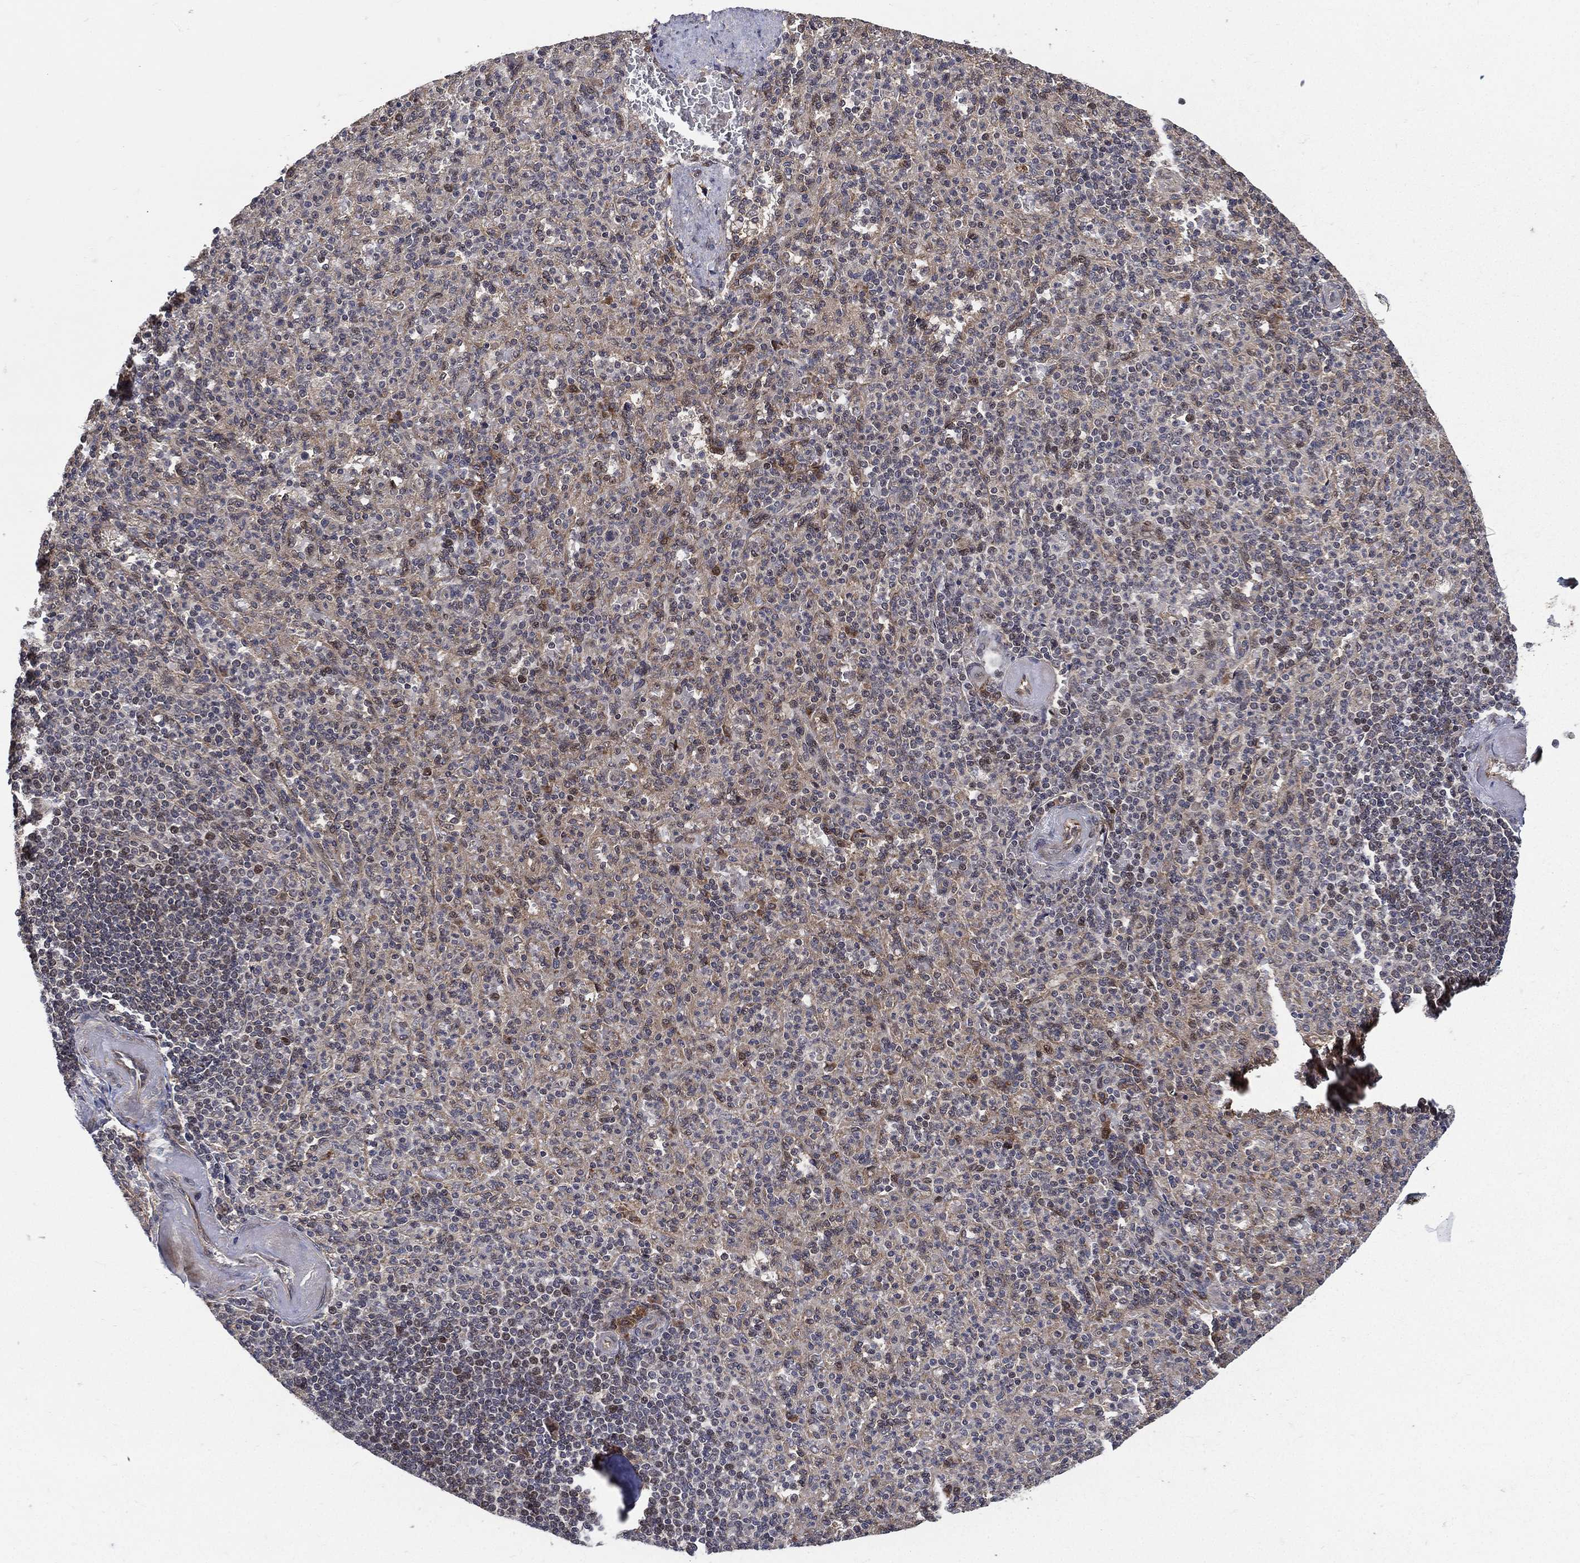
{"staining": {"intensity": "moderate", "quantity": "<25%", "location": "cytoplasmic/membranous"}, "tissue": "spleen", "cell_type": "Cells in red pulp", "image_type": "normal", "snomed": [{"axis": "morphology", "description": "Normal tissue, NOS"}, {"axis": "topography", "description": "Spleen"}], "caption": "About <25% of cells in red pulp in normal spleen reveal moderate cytoplasmic/membranous protein staining as visualized by brown immunohistochemical staining.", "gene": "RAB11FIP4", "patient": {"sex": "female", "age": 74}}